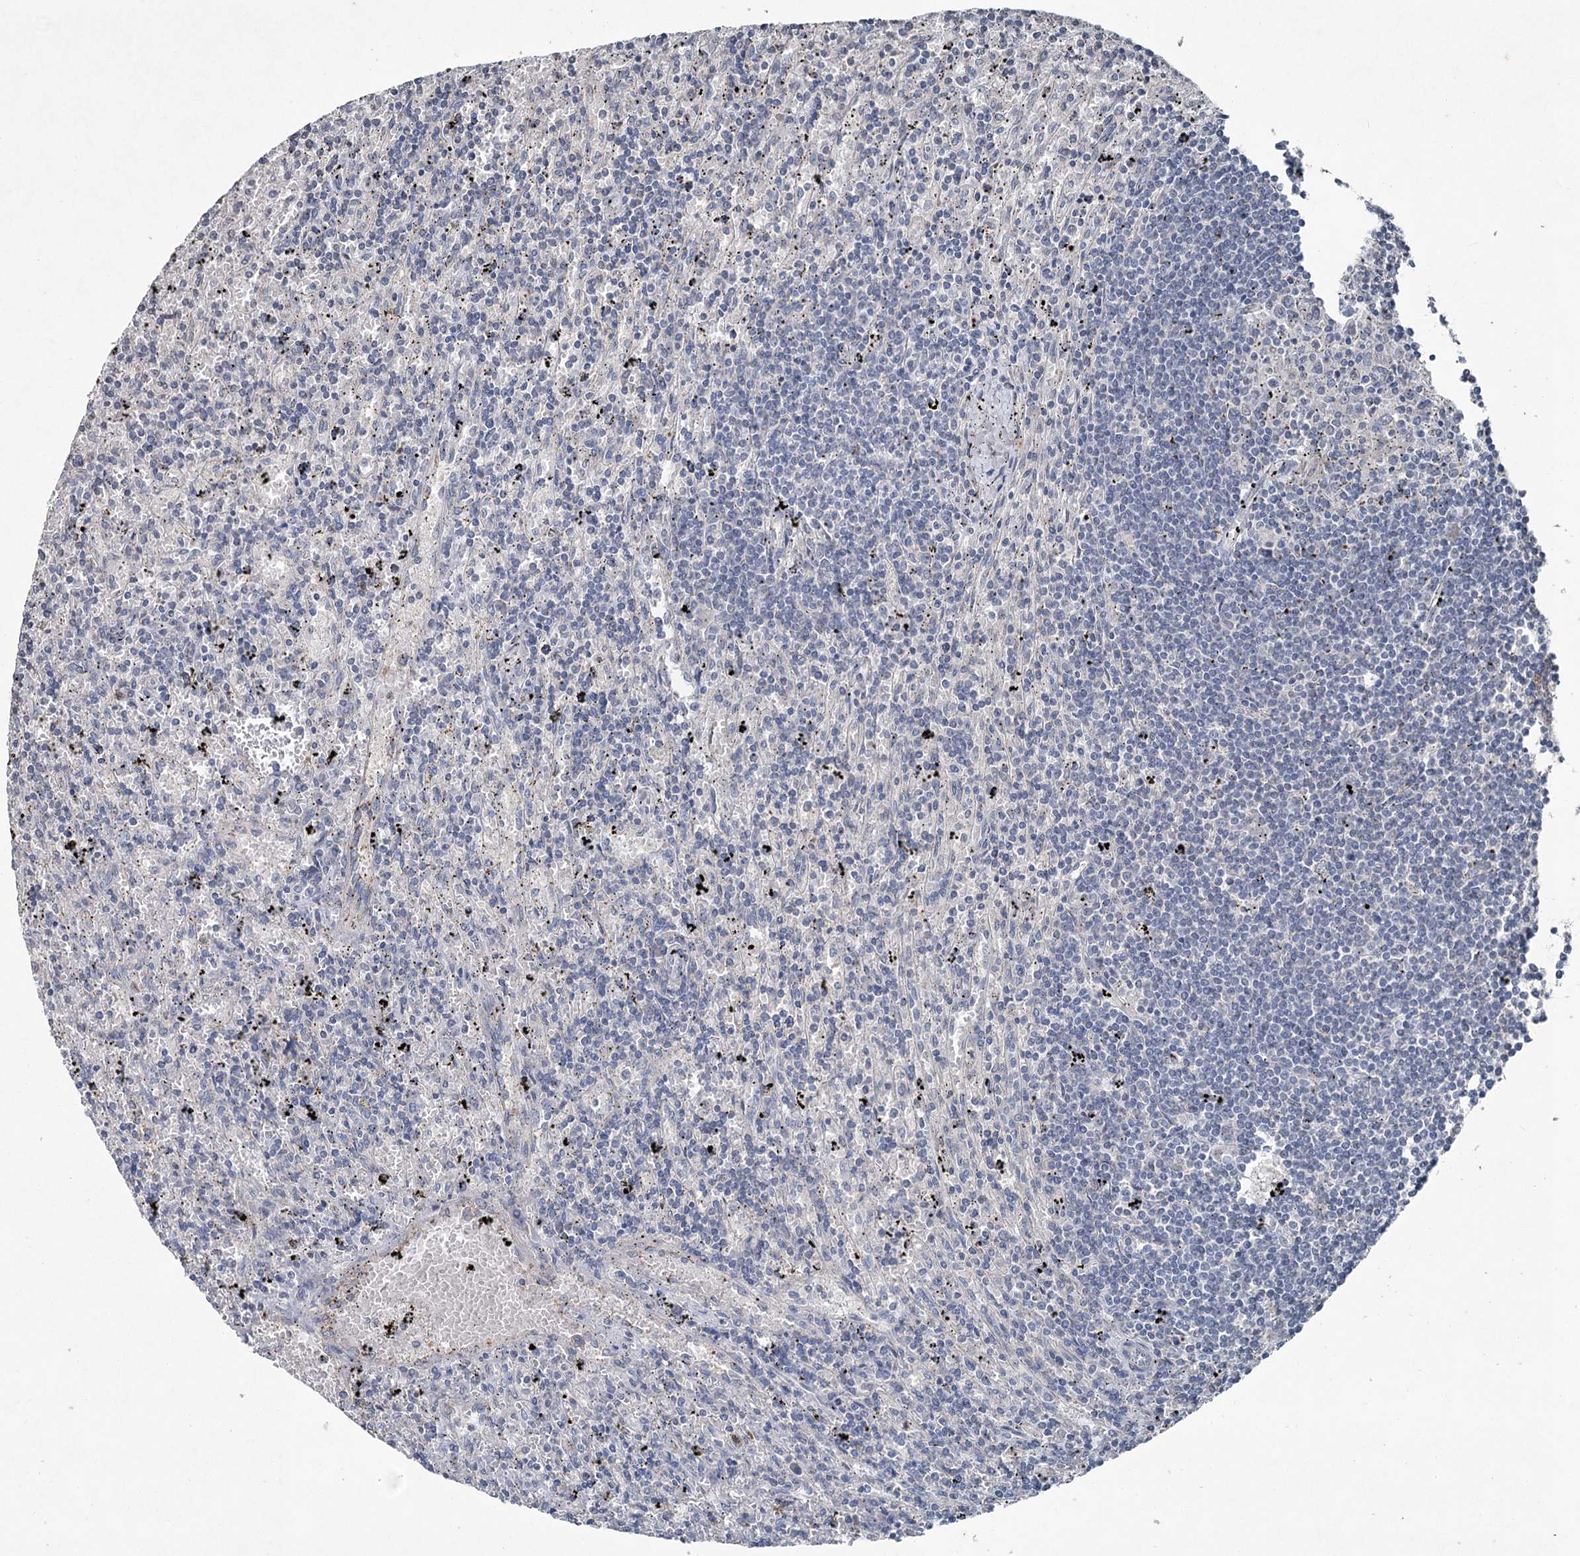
{"staining": {"intensity": "negative", "quantity": "none", "location": "none"}, "tissue": "lymphoma", "cell_type": "Tumor cells", "image_type": "cancer", "snomed": [{"axis": "morphology", "description": "Malignant lymphoma, non-Hodgkin's type, Low grade"}, {"axis": "topography", "description": "Spleen"}], "caption": "Immunohistochemical staining of lymphoma demonstrates no significant expression in tumor cells.", "gene": "PGLYRP2", "patient": {"sex": "male", "age": 76}}